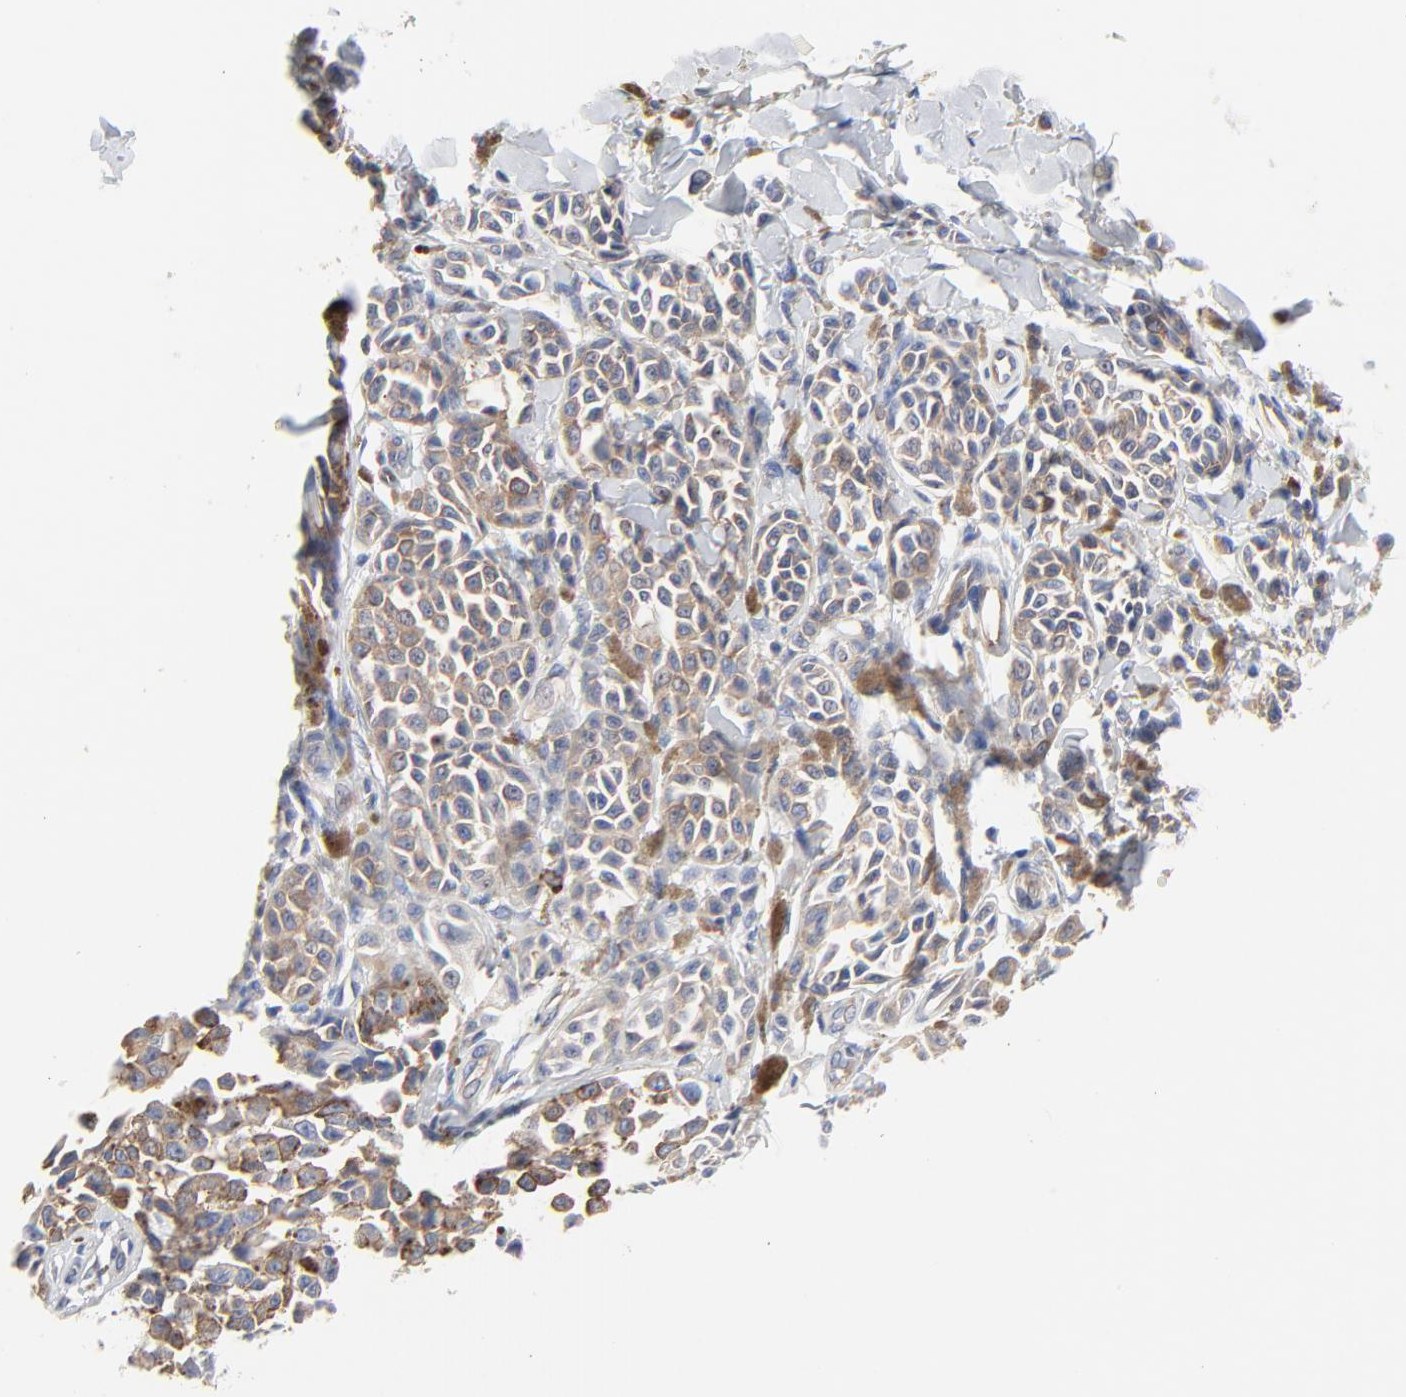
{"staining": {"intensity": "moderate", "quantity": ">75%", "location": "cytoplasmic/membranous"}, "tissue": "melanoma", "cell_type": "Tumor cells", "image_type": "cancer", "snomed": [{"axis": "morphology", "description": "Malignant melanoma, NOS"}, {"axis": "topography", "description": "Skin"}], "caption": "DAB immunohistochemical staining of melanoma reveals moderate cytoplasmic/membranous protein positivity in approximately >75% of tumor cells. (DAB = brown stain, brightfield microscopy at high magnification).", "gene": "CD2AP", "patient": {"sex": "female", "age": 38}}